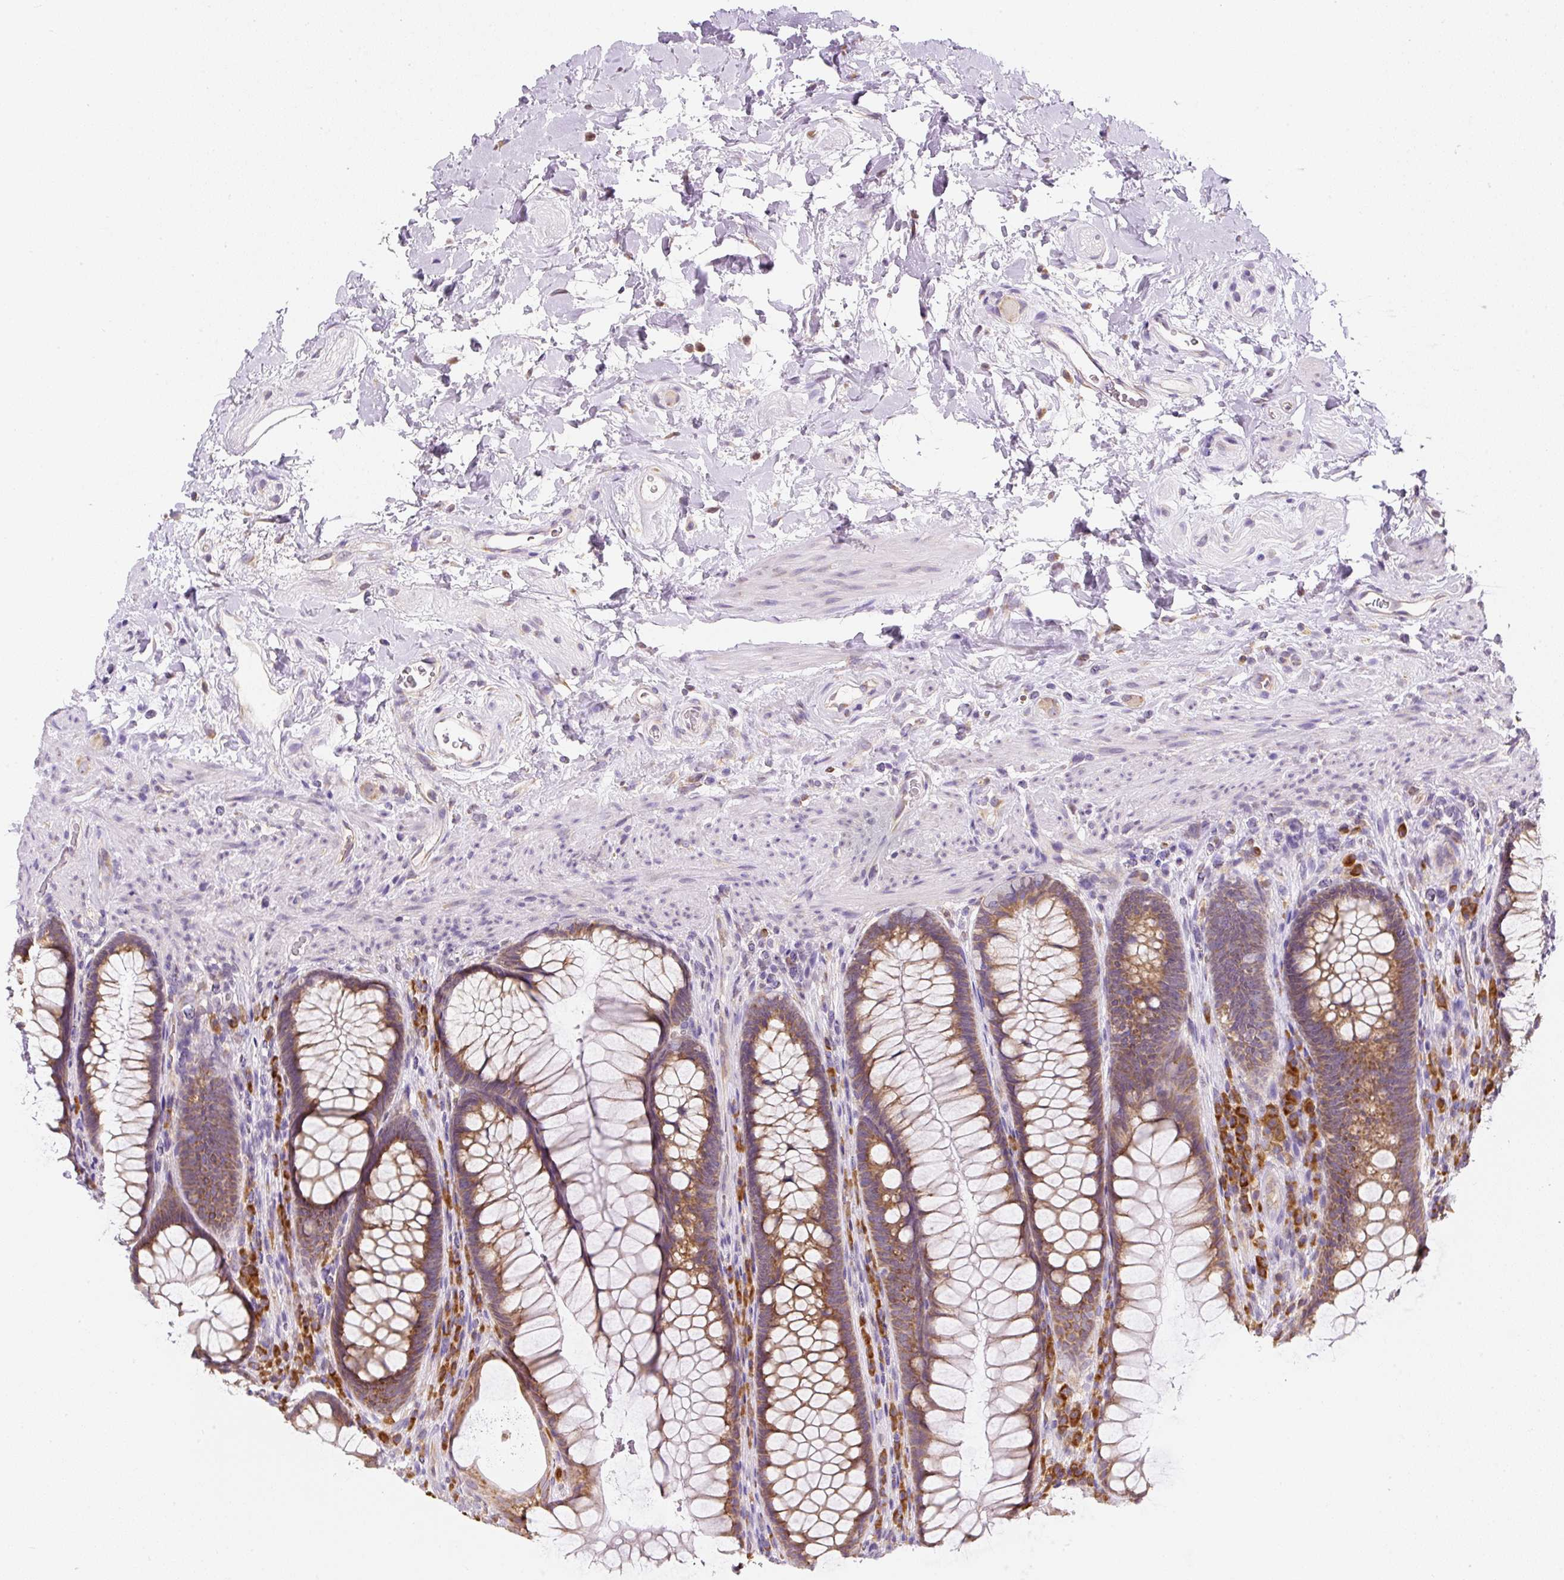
{"staining": {"intensity": "moderate", "quantity": ">75%", "location": "cytoplasmic/membranous"}, "tissue": "rectum", "cell_type": "Glandular cells", "image_type": "normal", "snomed": [{"axis": "morphology", "description": "Normal tissue, NOS"}, {"axis": "topography", "description": "Rectum"}], "caption": "Immunohistochemical staining of unremarkable rectum displays moderate cytoplasmic/membranous protein positivity in about >75% of glandular cells.", "gene": "DDOST", "patient": {"sex": "male", "age": 53}}